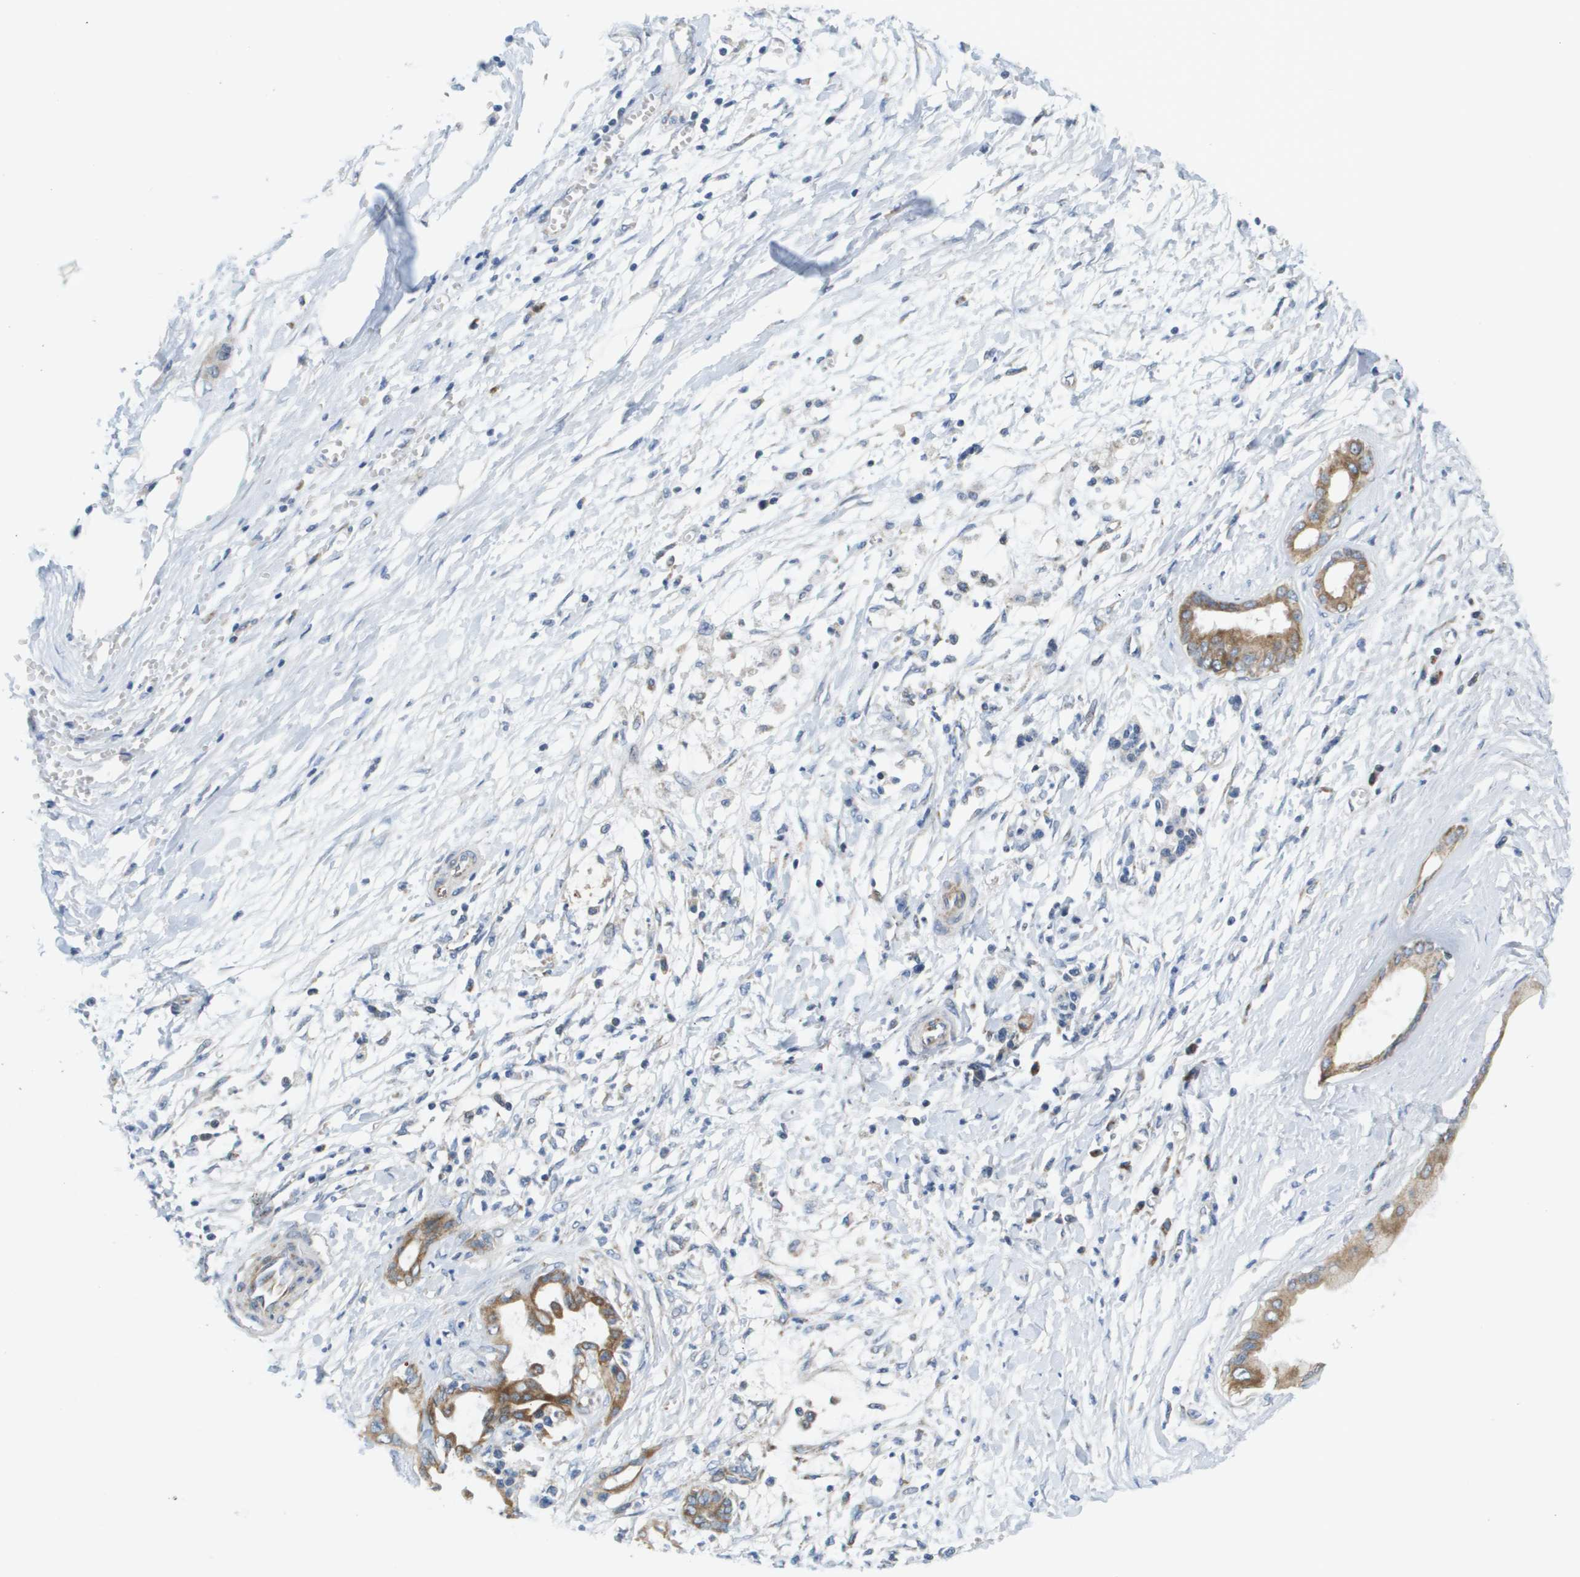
{"staining": {"intensity": "moderate", "quantity": ">75%", "location": "cytoplasmic/membranous"}, "tissue": "pancreatic cancer", "cell_type": "Tumor cells", "image_type": "cancer", "snomed": [{"axis": "morphology", "description": "Adenocarcinoma, NOS"}, {"axis": "topography", "description": "Pancreas"}], "caption": "Protein staining of pancreatic cancer (adenocarcinoma) tissue demonstrates moderate cytoplasmic/membranous expression in about >75% of tumor cells. The protein is stained brown, and the nuclei are stained in blue (DAB (3,3'-diaminobenzidine) IHC with brightfield microscopy, high magnification).", "gene": "KRT23", "patient": {"sex": "male", "age": 56}}